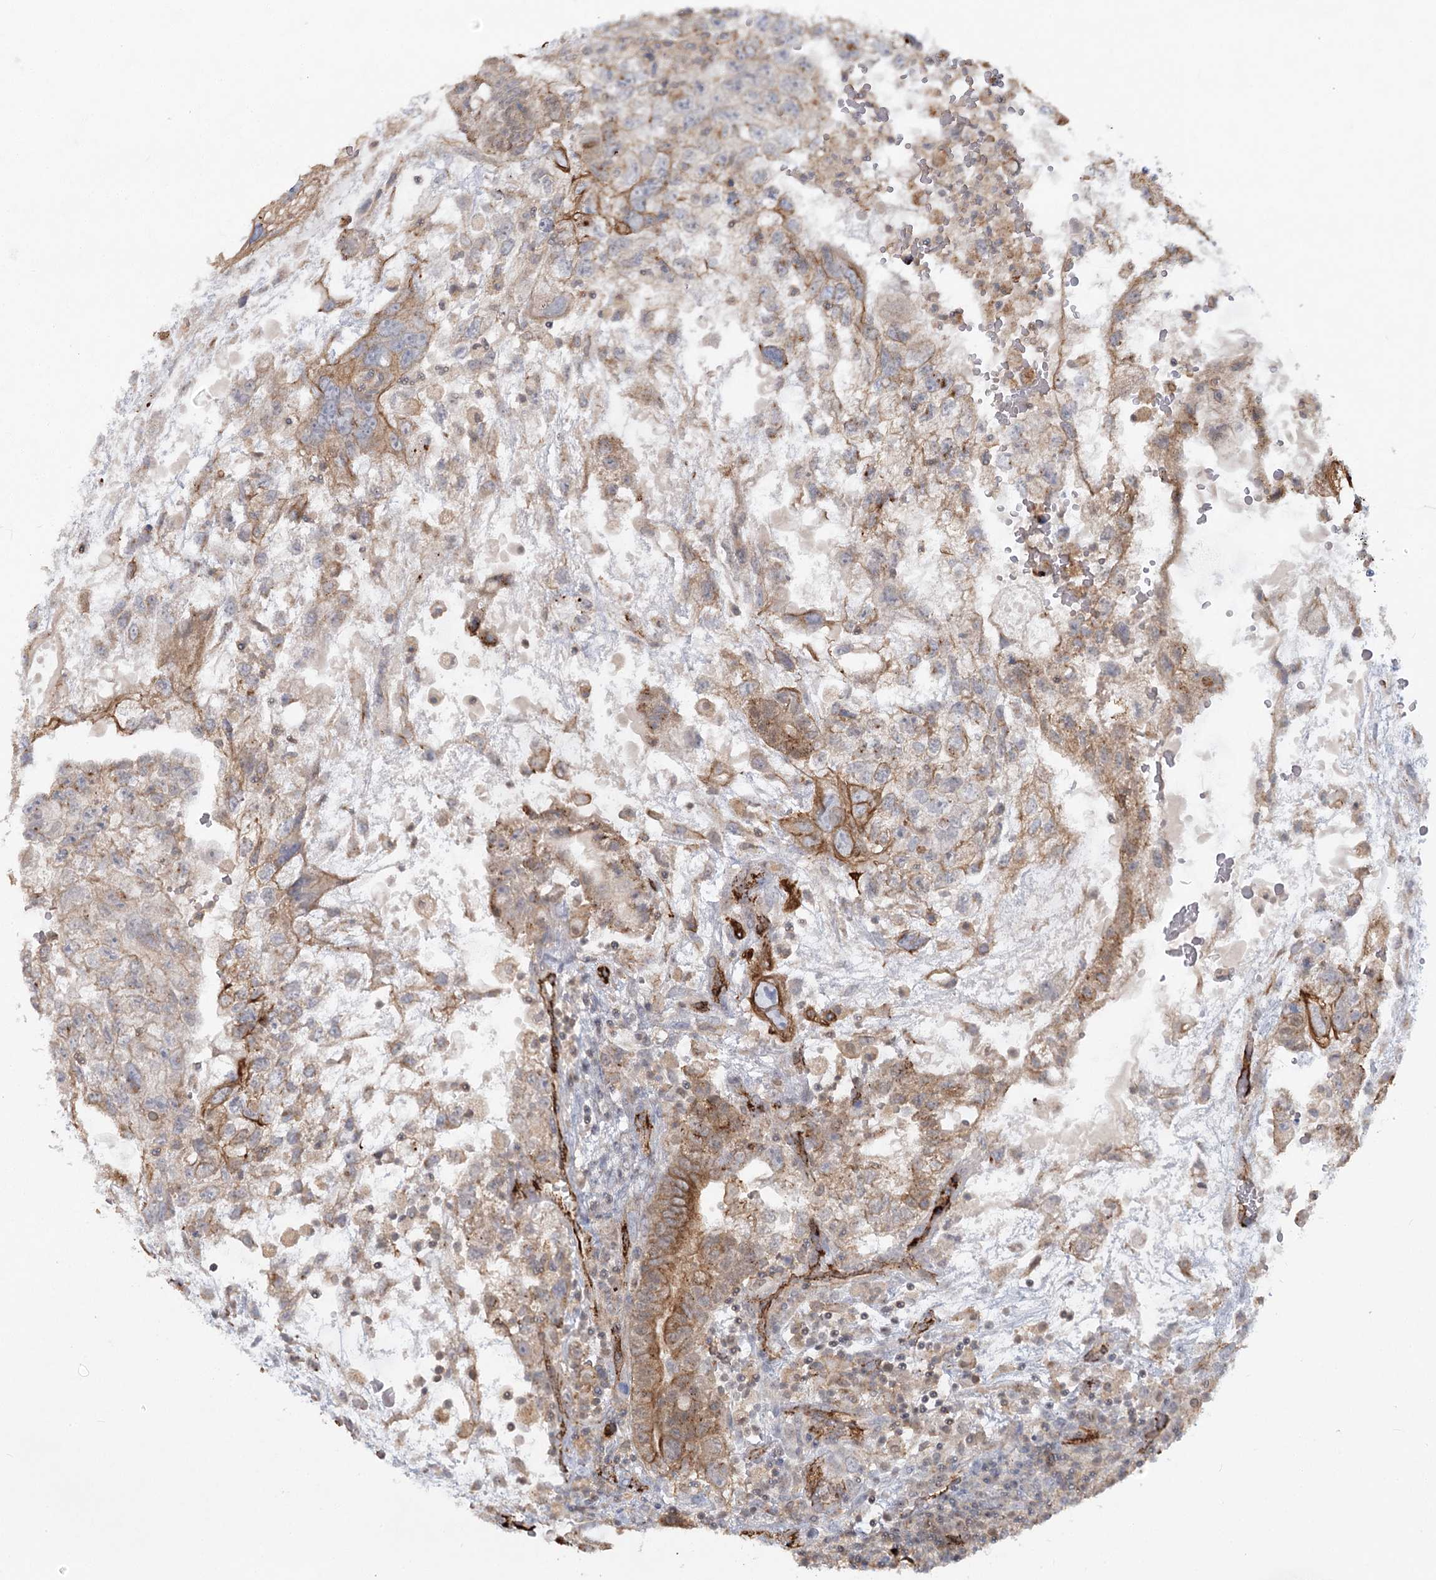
{"staining": {"intensity": "strong", "quantity": "<25%", "location": "cytoplasmic/membranous"}, "tissue": "testis cancer", "cell_type": "Tumor cells", "image_type": "cancer", "snomed": [{"axis": "morphology", "description": "Carcinoma, Embryonal, NOS"}, {"axis": "topography", "description": "Testis"}], "caption": "A brown stain highlights strong cytoplasmic/membranous expression of a protein in testis embryonal carcinoma tumor cells. (IHC, brightfield microscopy, high magnification).", "gene": "KBTBD4", "patient": {"sex": "male", "age": 36}}